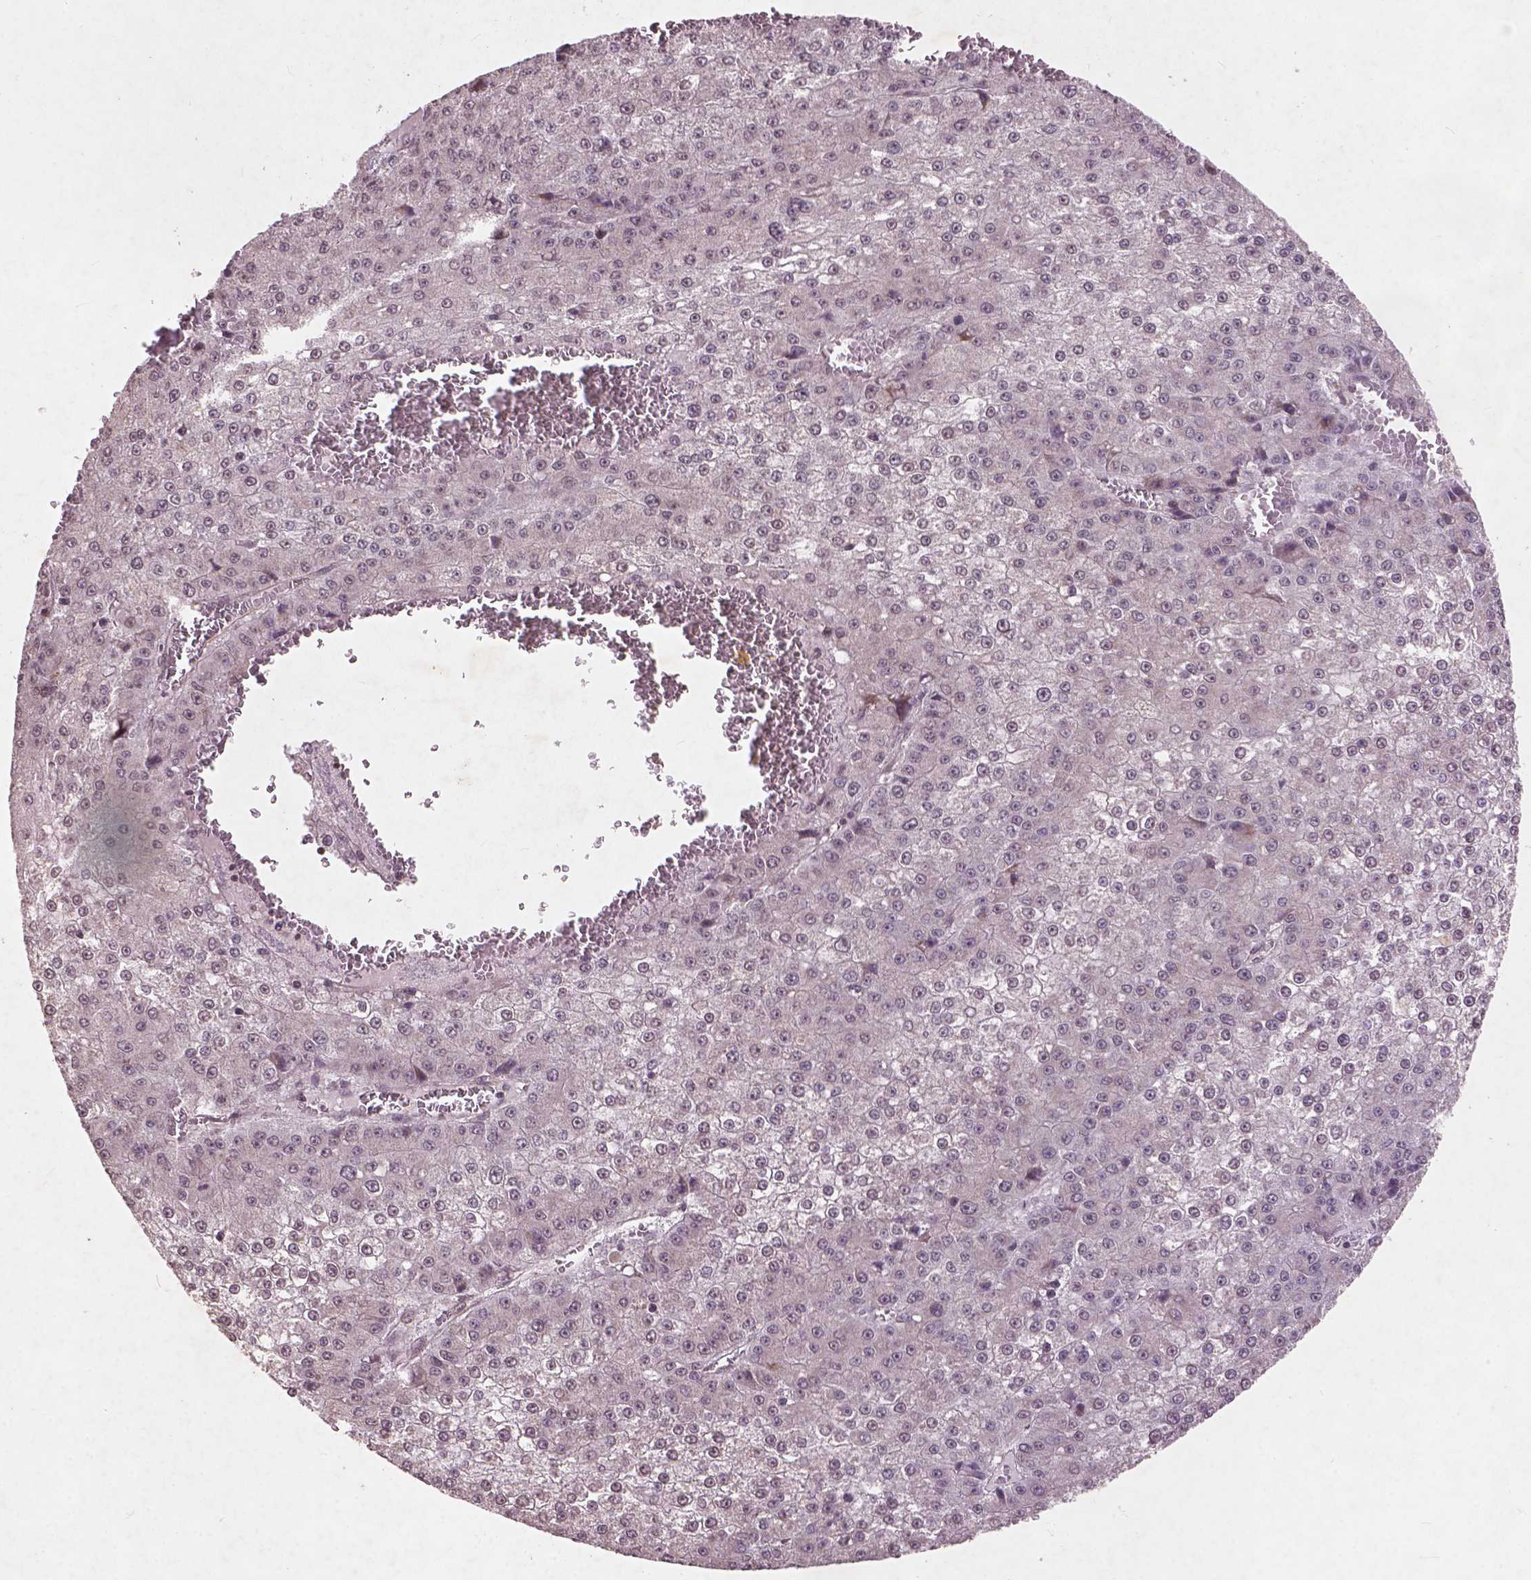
{"staining": {"intensity": "negative", "quantity": "none", "location": "none"}, "tissue": "liver cancer", "cell_type": "Tumor cells", "image_type": "cancer", "snomed": [{"axis": "morphology", "description": "Carcinoma, Hepatocellular, NOS"}, {"axis": "topography", "description": "Liver"}], "caption": "DAB immunohistochemical staining of human liver hepatocellular carcinoma reveals no significant expression in tumor cells.", "gene": "SMAD2", "patient": {"sex": "female", "age": 73}}